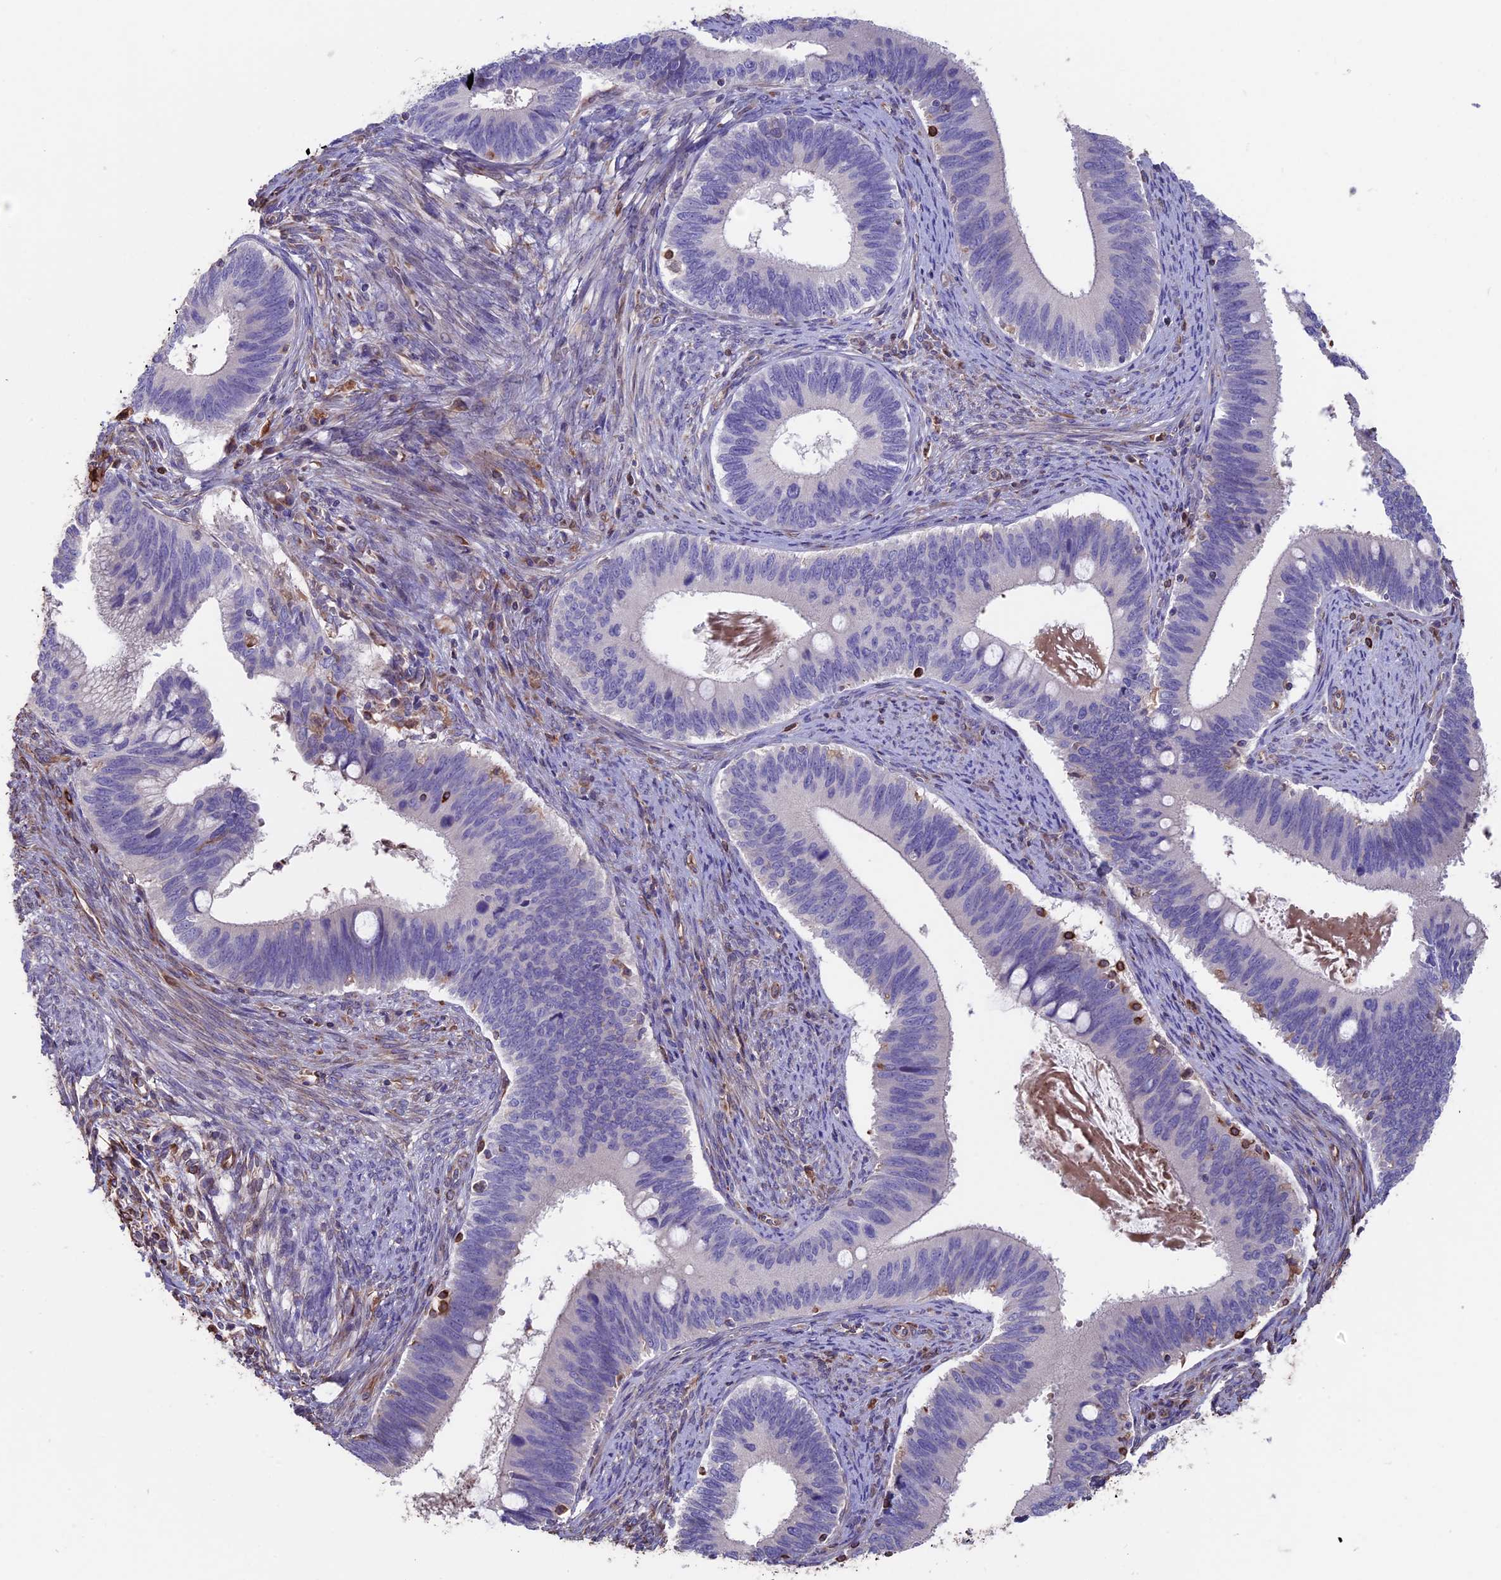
{"staining": {"intensity": "negative", "quantity": "none", "location": "none"}, "tissue": "cervical cancer", "cell_type": "Tumor cells", "image_type": "cancer", "snomed": [{"axis": "morphology", "description": "Adenocarcinoma, NOS"}, {"axis": "topography", "description": "Cervix"}], "caption": "This is an immunohistochemistry image of cervical cancer. There is no expression in tumor cells.", "gene": "SEH1L", "patient": {"sex": "female", "age": 42}}